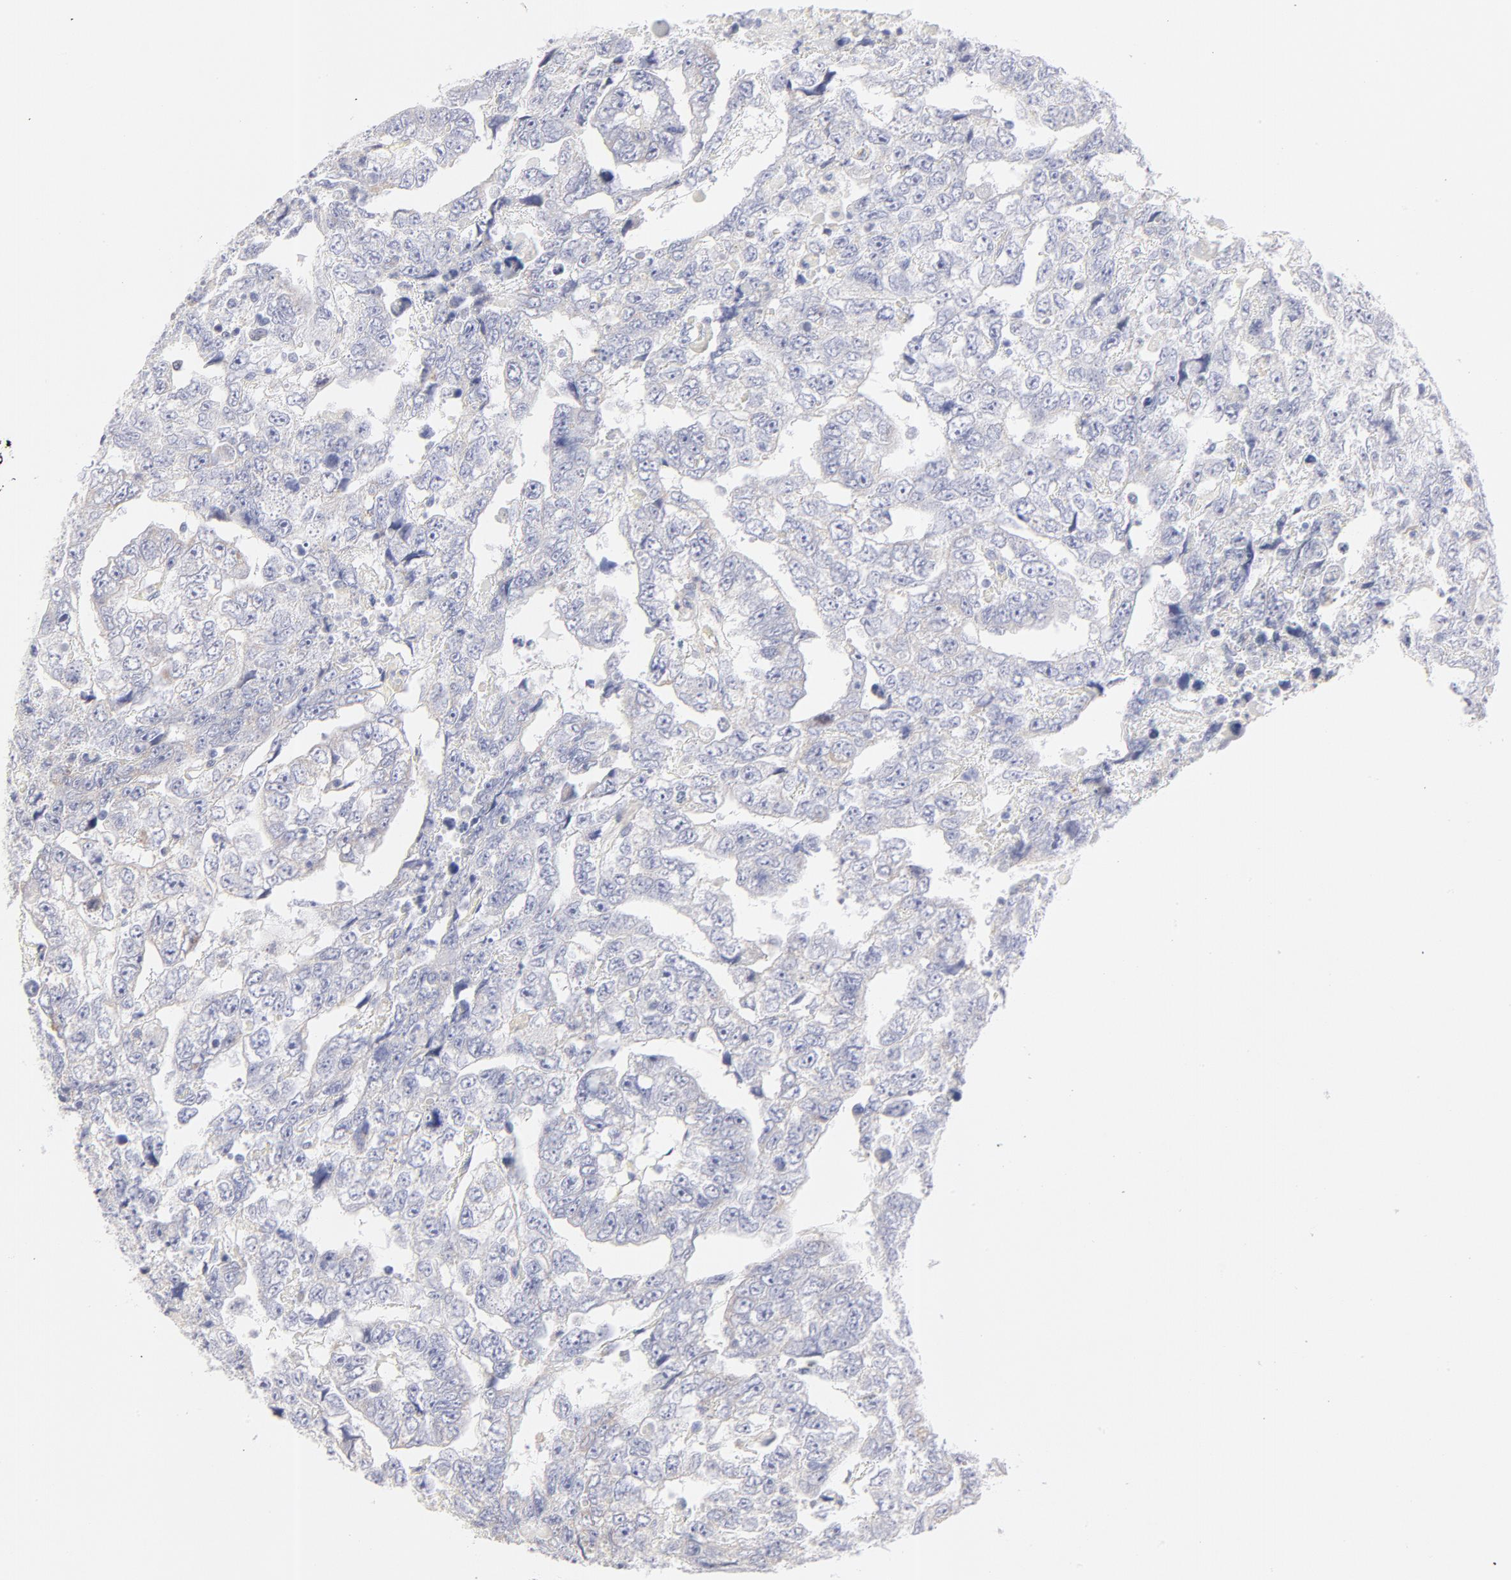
{"staining": {"intensity": "negative", "quantity": "none", "location": "none"}, "tissue": "testis cancer", "cell_type": "Tumor cells", "image_type": "cancer", "snomed": [{"axis": "morphology", "description": "Carcinoma, Embryonal, NOS"}, {"axis": "topography", "description": "Testis"}], "caption": "Embryonal carcinoma (testis) was stained to show a protein in brown. There is no significant positivity in tumor cells.", "gene": "TST", "patient": {"sex": "male", "age": 36}}